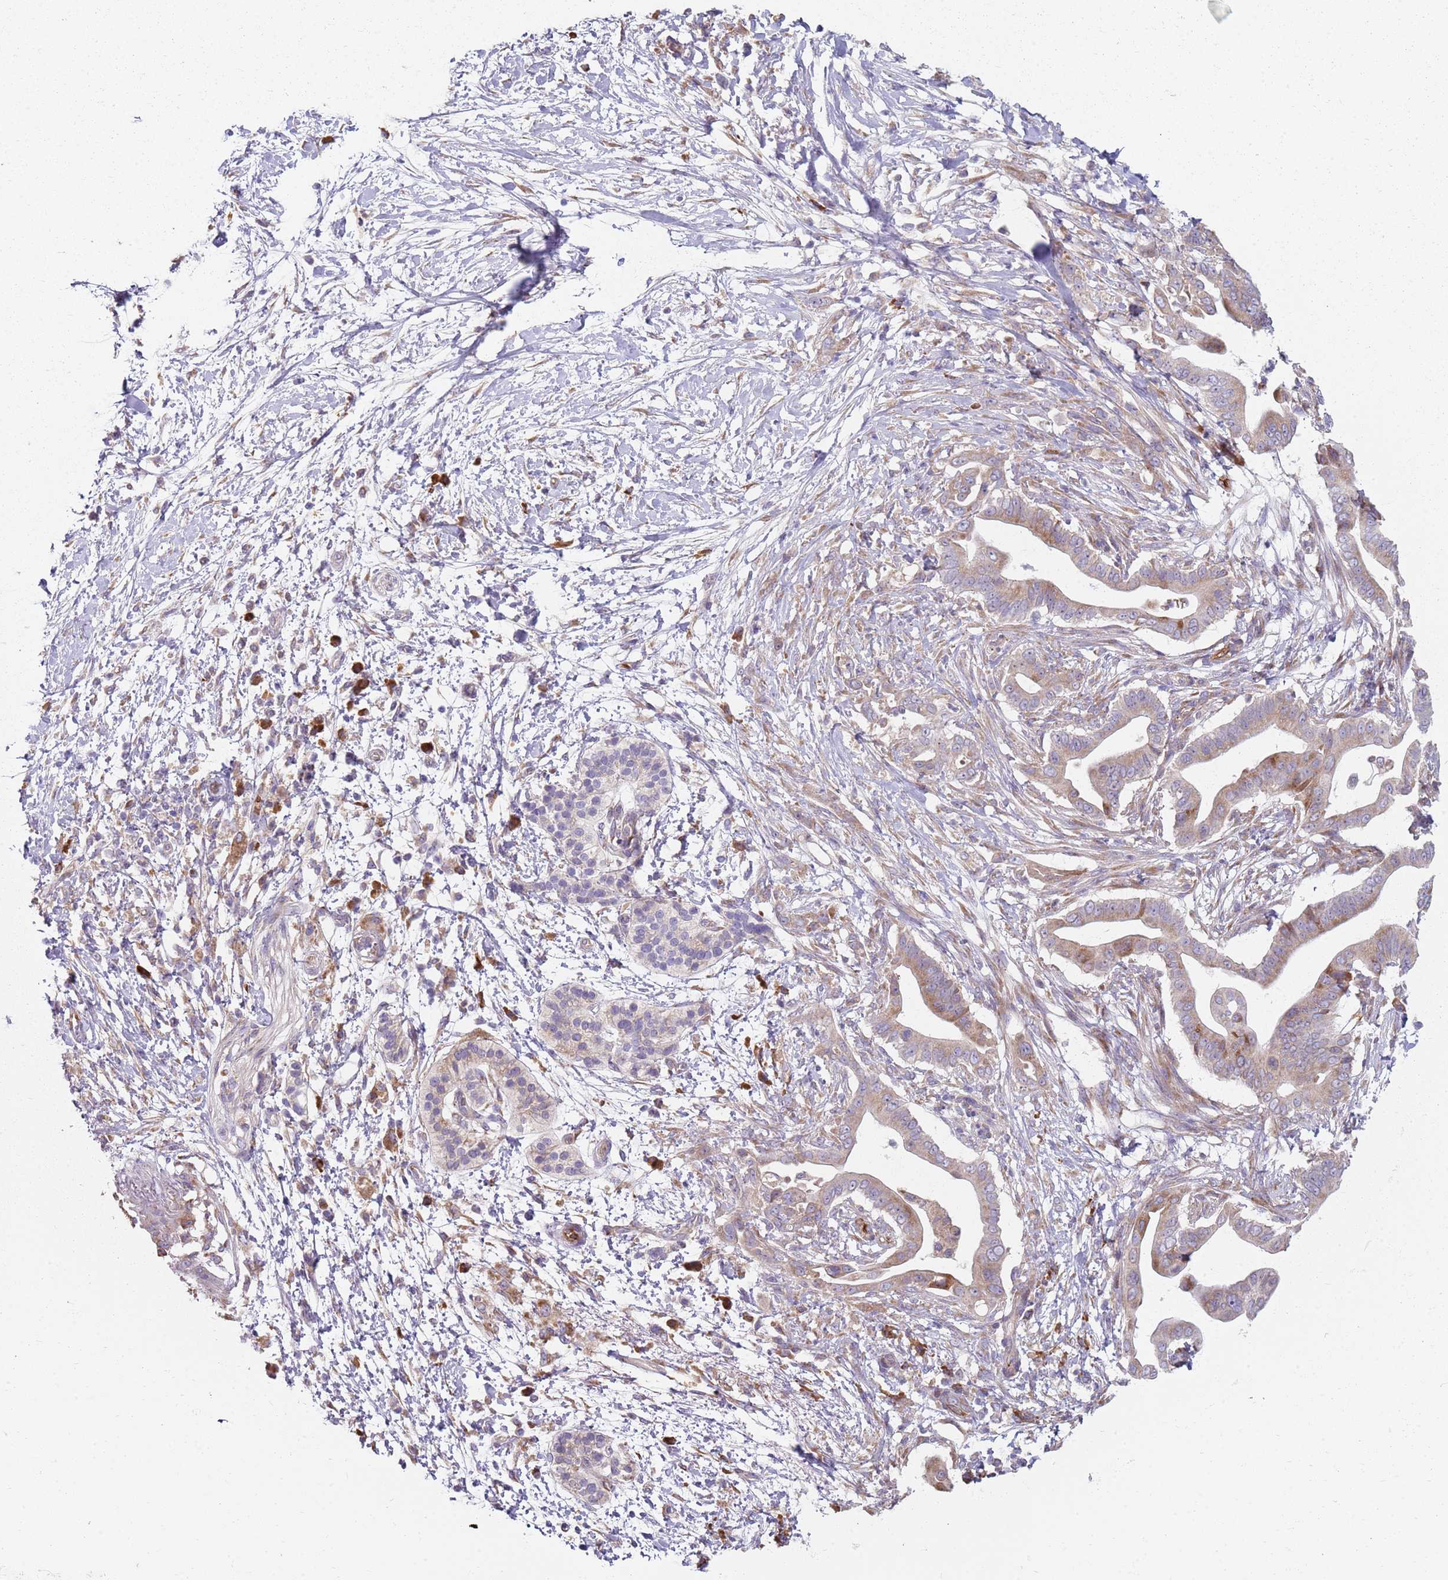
{"staining": {"intensity": "moderate", "quantity": "<25%", "location": "cytoplasmic/membranous"}, "tissue": "pancreatic cancer", "cell_type": "Tumor cells", "image_type": "cancer", "snomed": [{"axis": "morphology", "description": "Adenocarcinoma, NOS"}, {"axis": "topography", "description": "Pancreas"}], "caption": "A high-resolution image shows immunohistochemistry staining of pancreatic cancer (adenocarcinoma), which reveals moderate cytoplasmic/membranous expression in about <25% of tumor cells.", "gene": "SPATA2", "patient": {"sex": "male", "age": 68}}